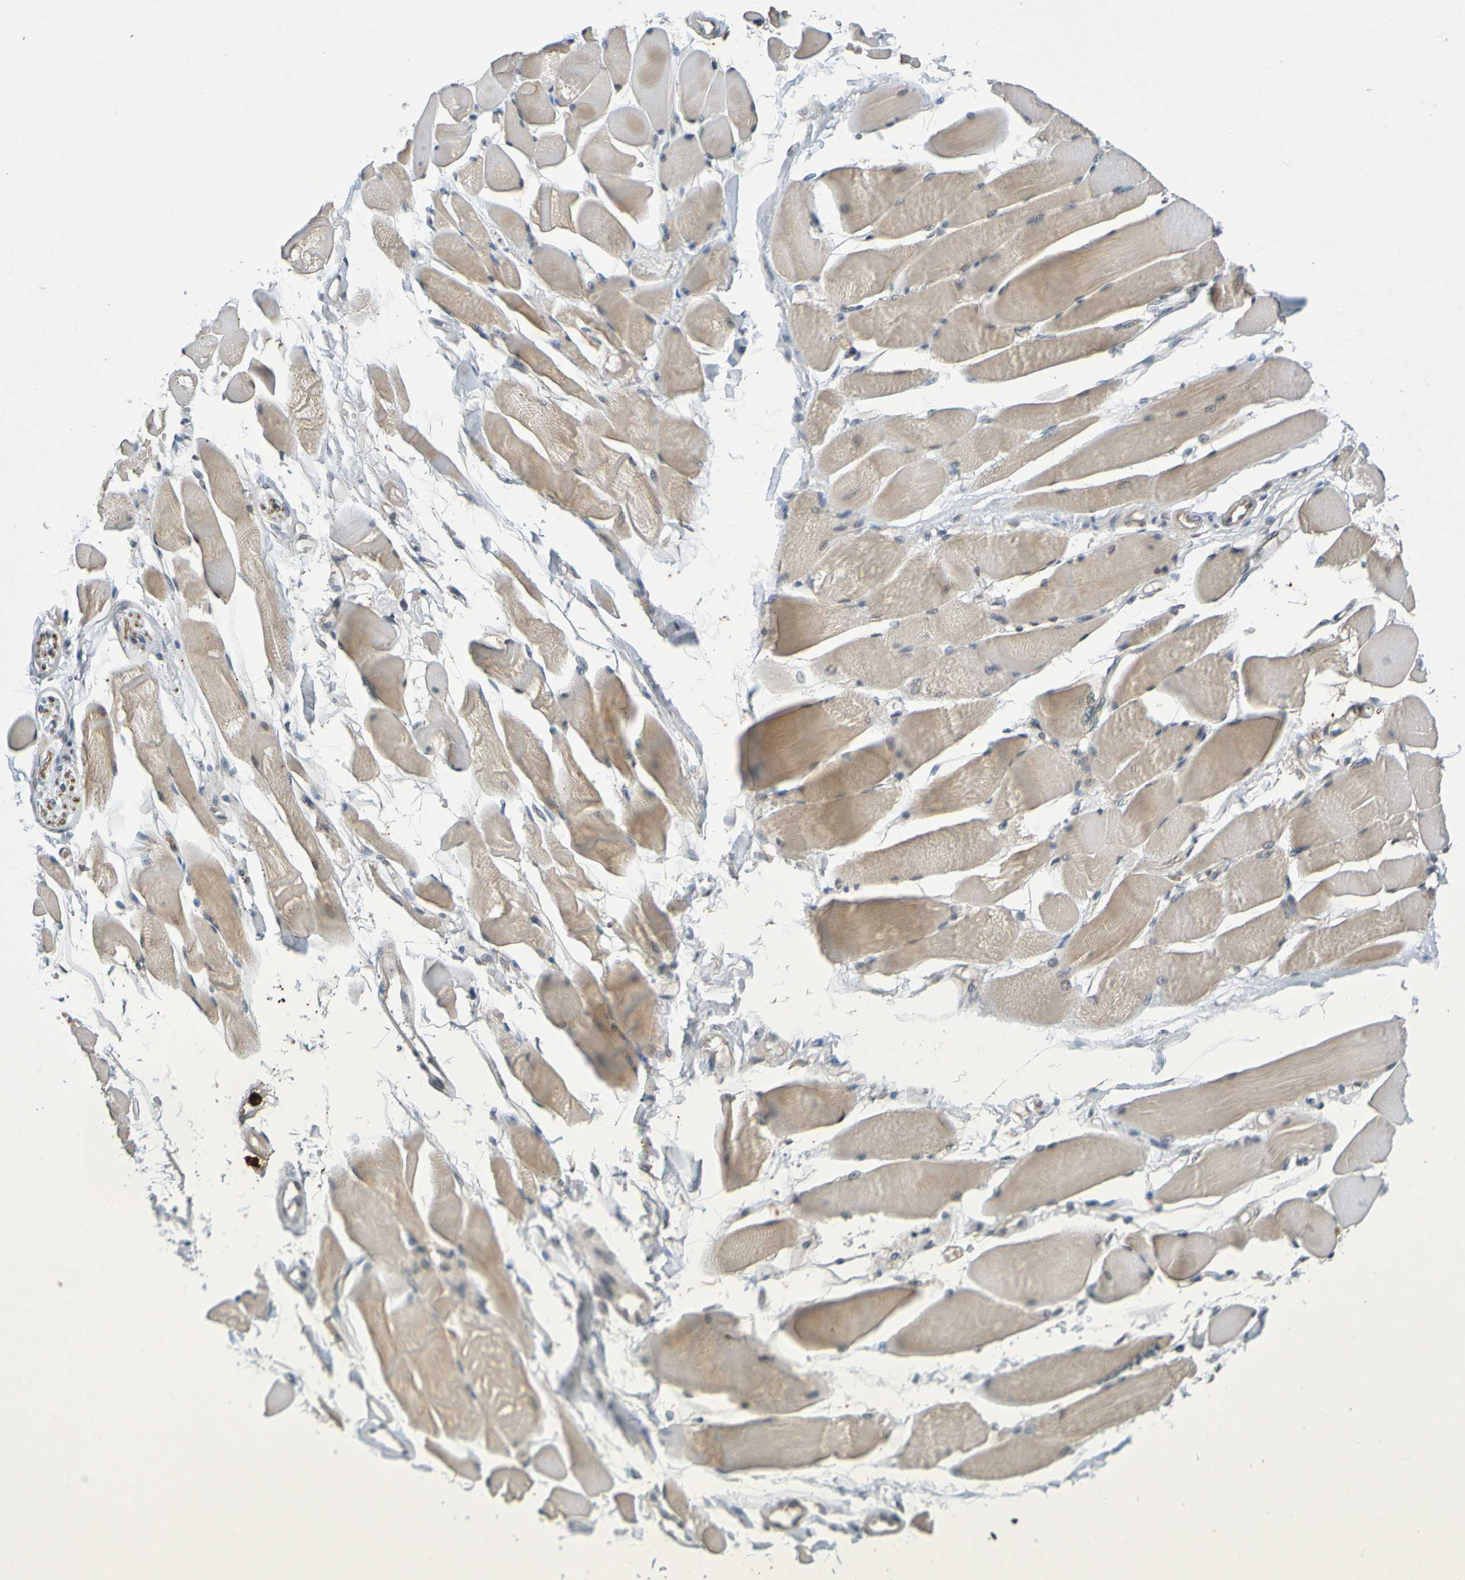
{"staining": {"intensity": "weak", "quantity": ">75%", "location": "cytoplasmic/membranous"}, "tissue": "skeletal muscle", "cell_type": "Myocytes", "image_type": "normal", "snomed": [{"axis": "morphology", "description": "Normal tissue, NOS"}, {"axis": "topography", "description": "Skeletal muscle"}, {"axis": "topography", "description": "Peripheral nerve tissue"}], "caption": "Skeletal muscle stained with DAB (3,3'-diaminobenzidine) immunohistochemistry displays low levels of weak cytoplasmic/membranous expression in about >75% of myocytes.", "gene": "C3AR1", "patient": {"sex": "female", "age": 84}}